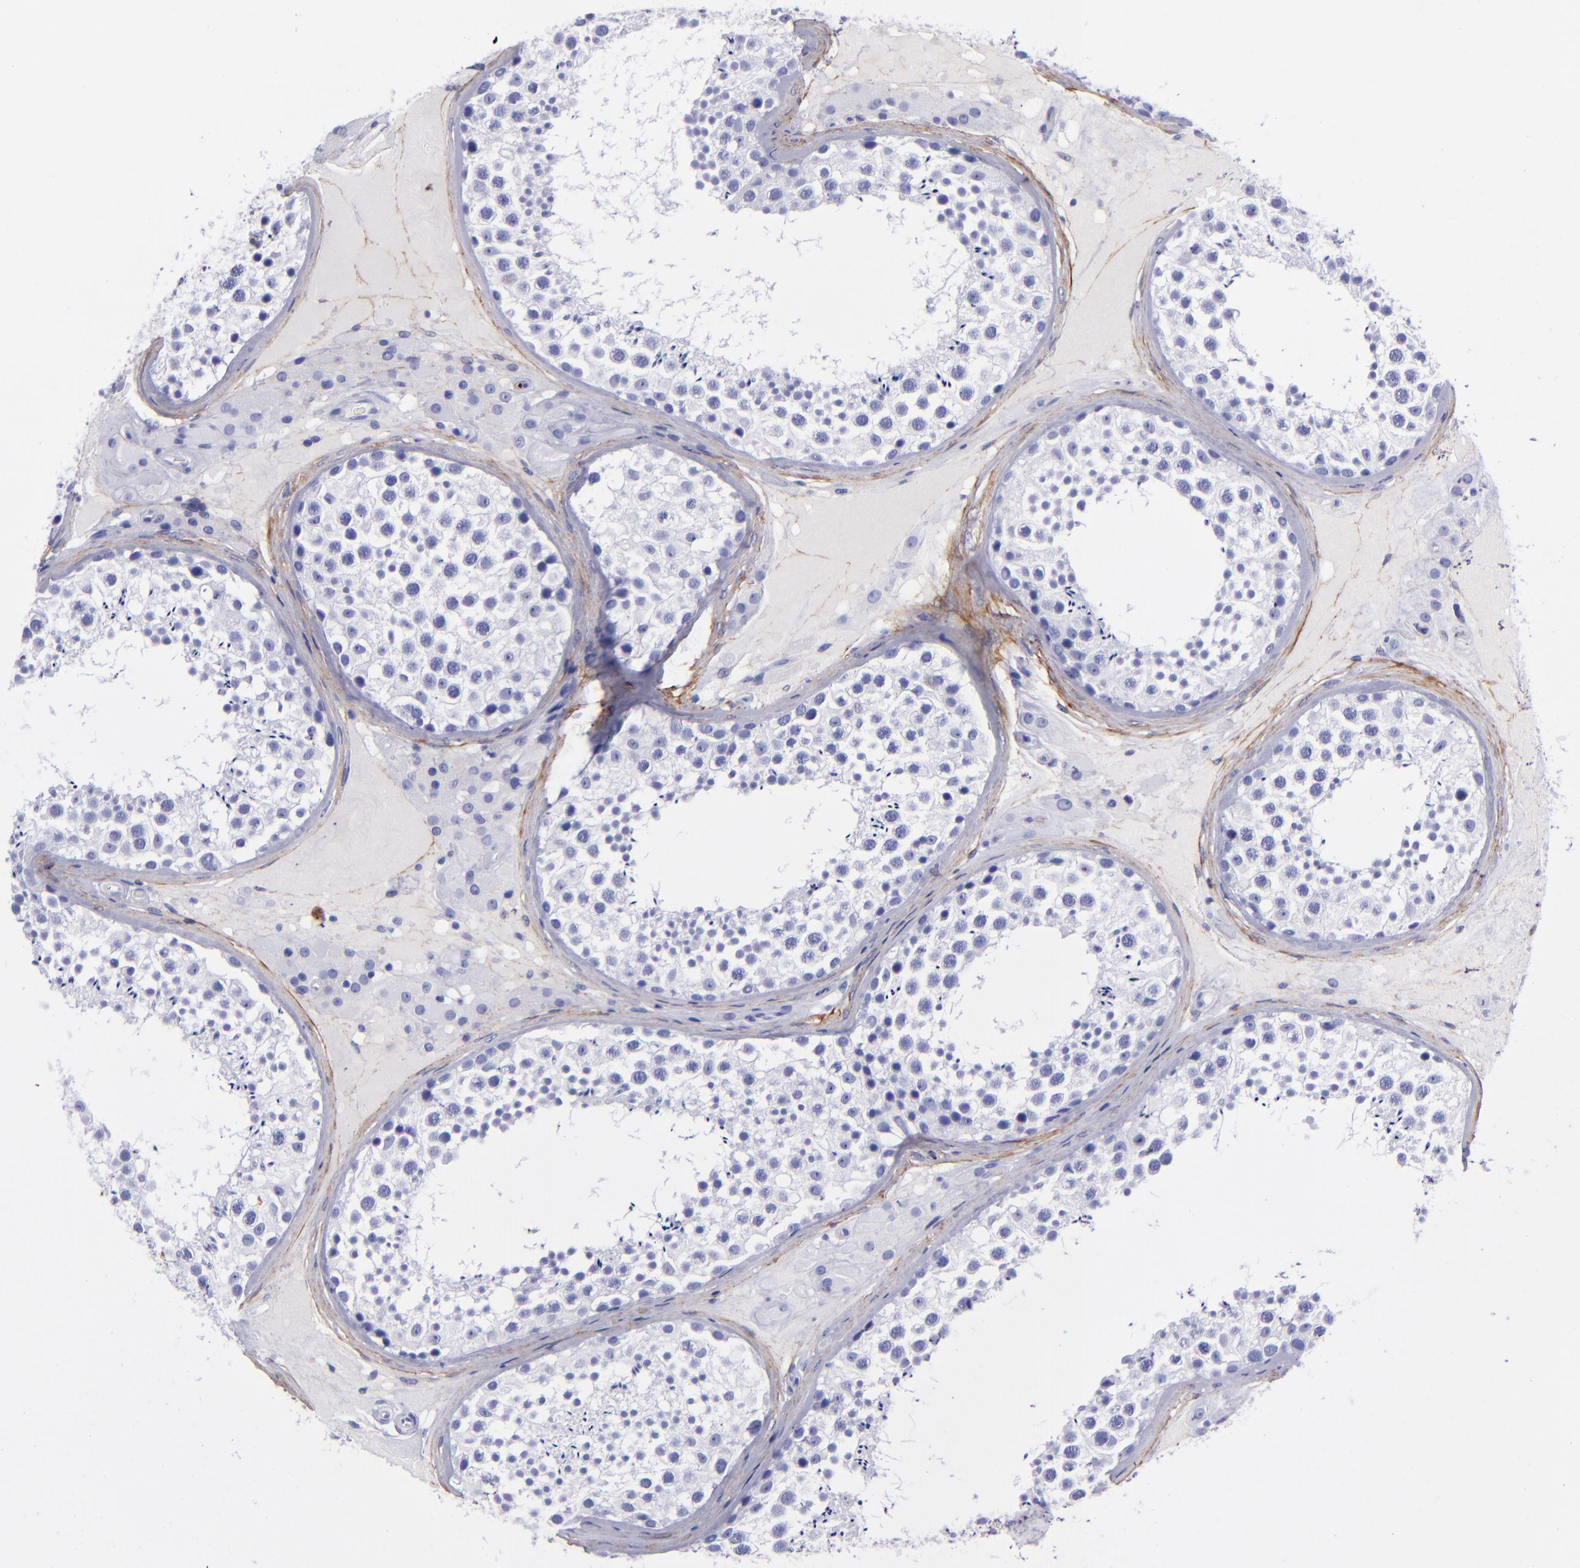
{"staining": {"intensity": "negative", "quantity": "none", "location": "none"}, "tissue": "testis", "cell_type": "Cells in seminiferous ducts", "image_type": "normal", "snomed": [{"axis": "morphology", "description": "Normal tissue, NOS"}, {"axis": "topography", "description": "Testis"}], "caption": "Immunohistochemistry micrograph of benign testis: testis stained with DAB shows no significant protein expression in cells in seminiferous ducts. Nuclei are stained in blue.", "gene": "EFCAB13", "patient": {"sex": "male", "age": 46}}